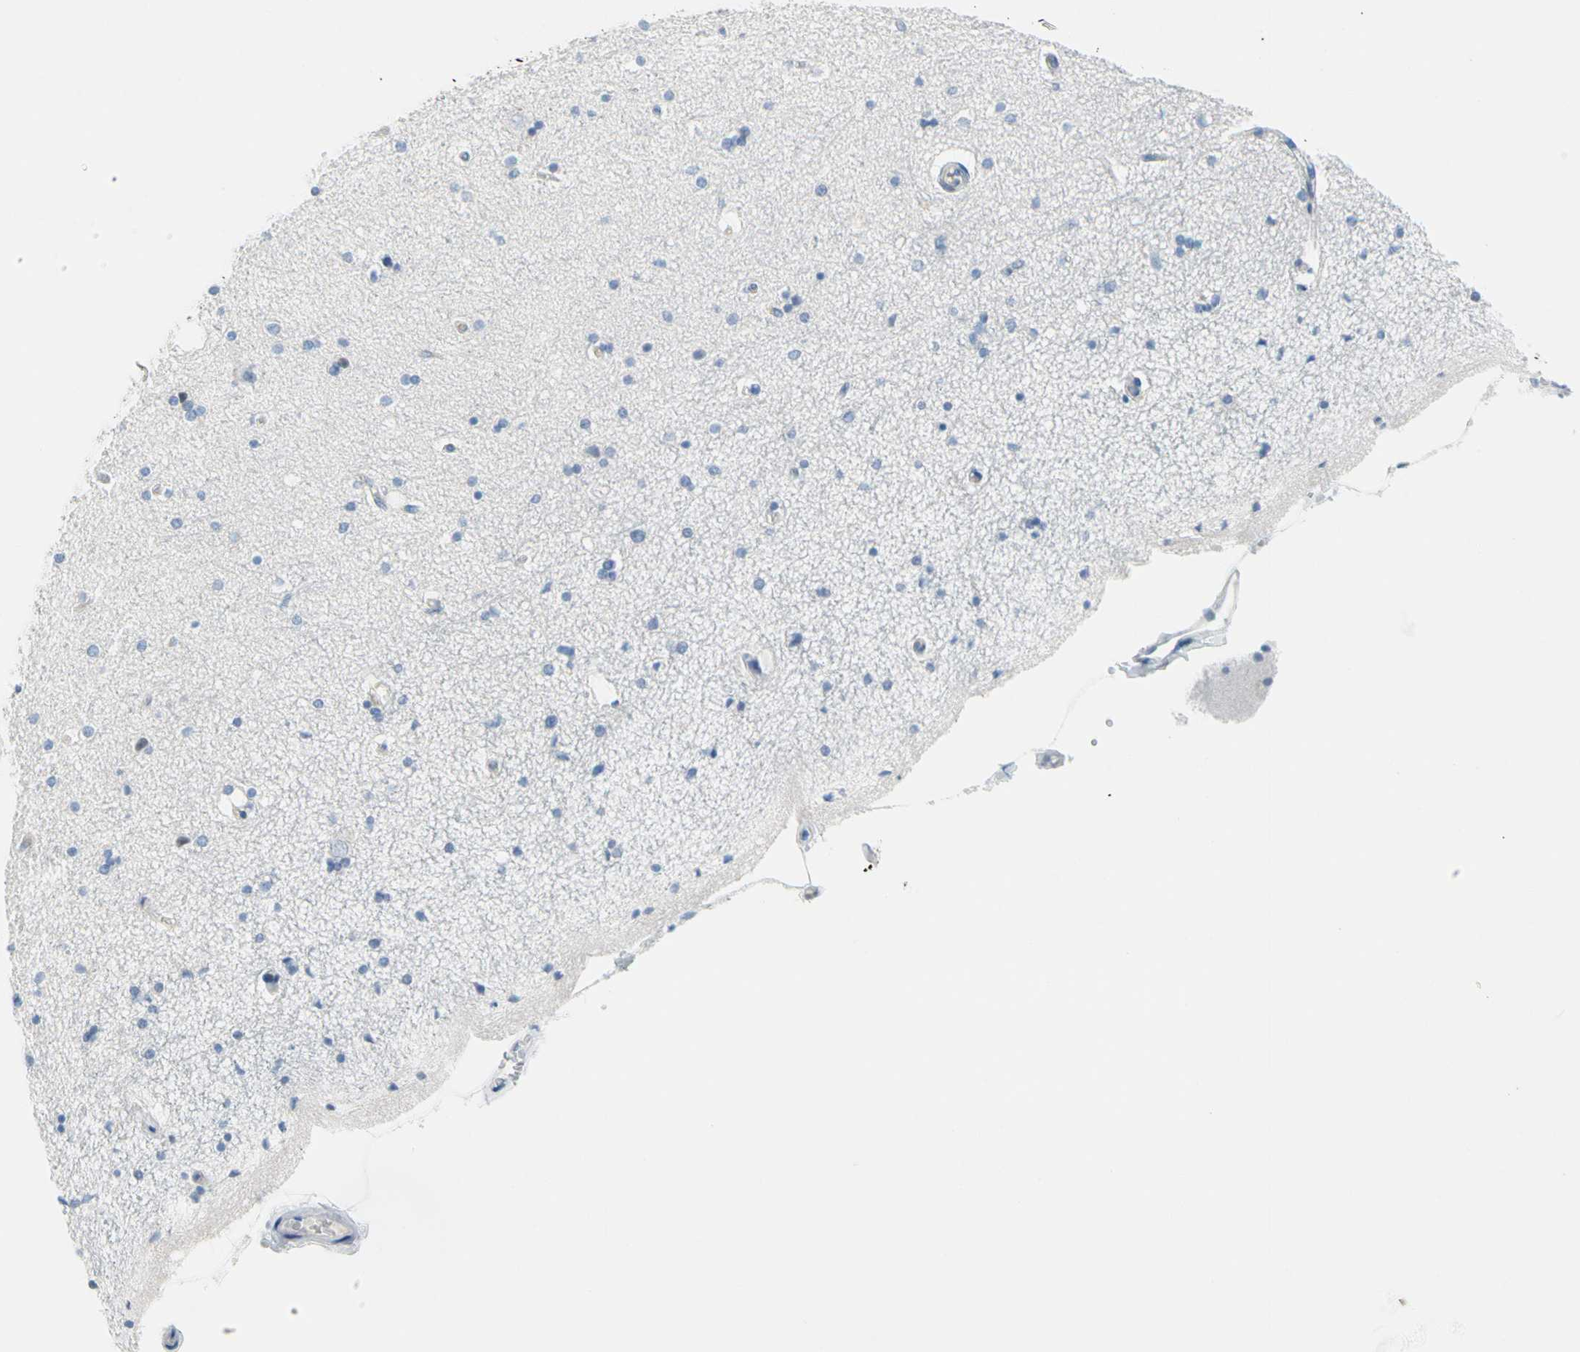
{"staining": {"intensity": "negative", "quantity": "none", "location": "none"}, "tissue": "hippocampus", "cell_type": "Glial cells", "image_type": "normal", "snomed": [{"axis": "morphology", "description": "Normal tissue, NOS"}, {"axis": "topography", "description": "Hippocampus"}], "caption": "Immunohistochemistry (IHC) of benign hippocampus exhibits no expression in glial cells. The staining was performed using DAB to visualize the protein expression in brown, while the nuclei were stained in blue with hematoxylin (Magnification: 20x).", "gene": "TACC3", "patient": {"sex": "female", "age": 54}}